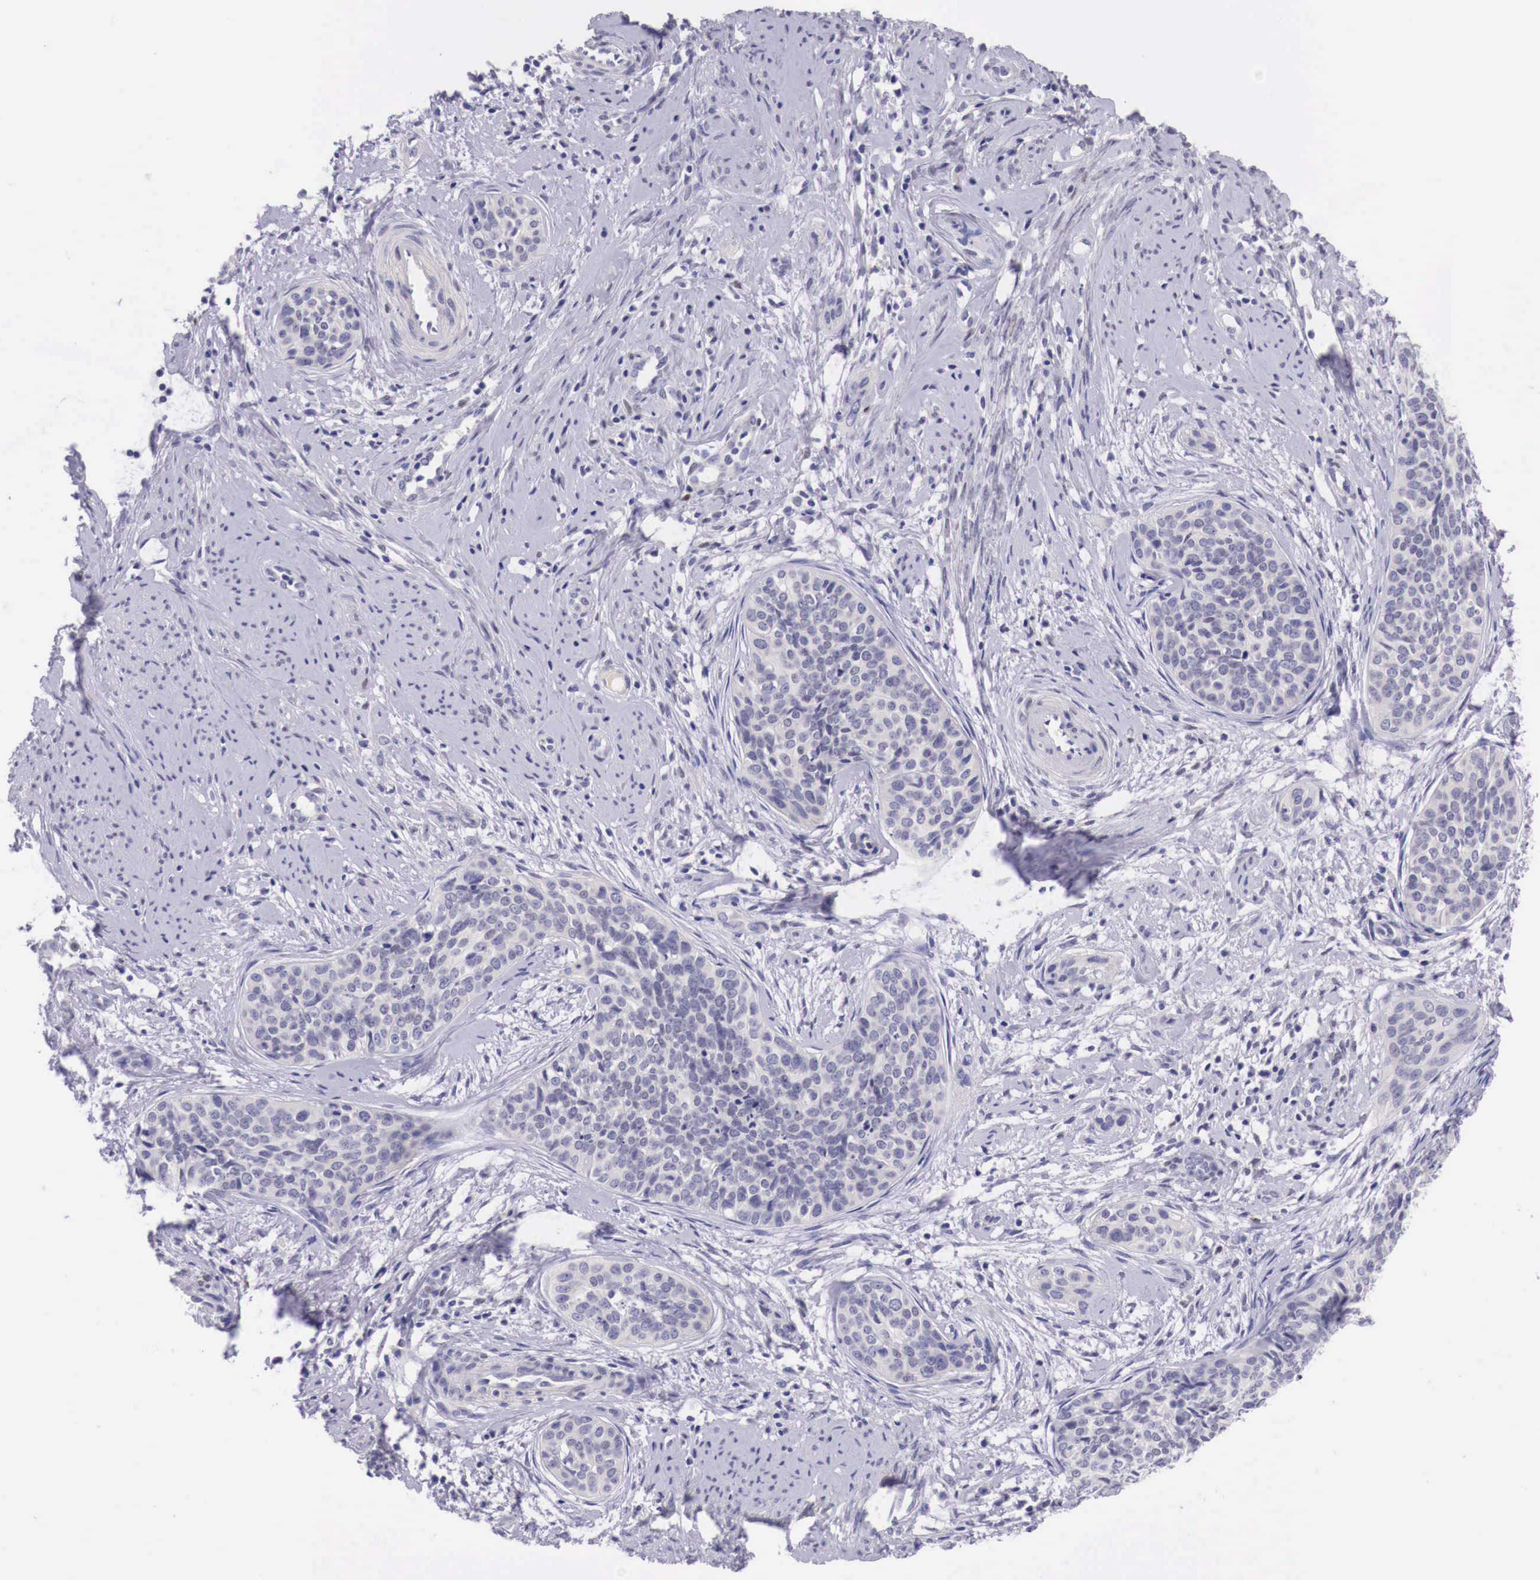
{"staining": {"intensity": "negative", "quantity": "none", "location": "none"}, "tissue": "cervical cancer", "cell_type": "Tumor cells", "image_type": "cancer", "snomed": [{"axis": "morphology", "description": "Squamous cell carcinoma, NOS"}, {"axis": "topography", "description": "Cervix"}], "caption": "This micrograph is of cervical squamous cell carcinoma stained with immunohistochemistry to label a protein in brown with the nuclei are counter-stained blue. There is no staining in tumor cells.", "gene": "BCL6", "patient": {"sex": "female", "age": 34}}